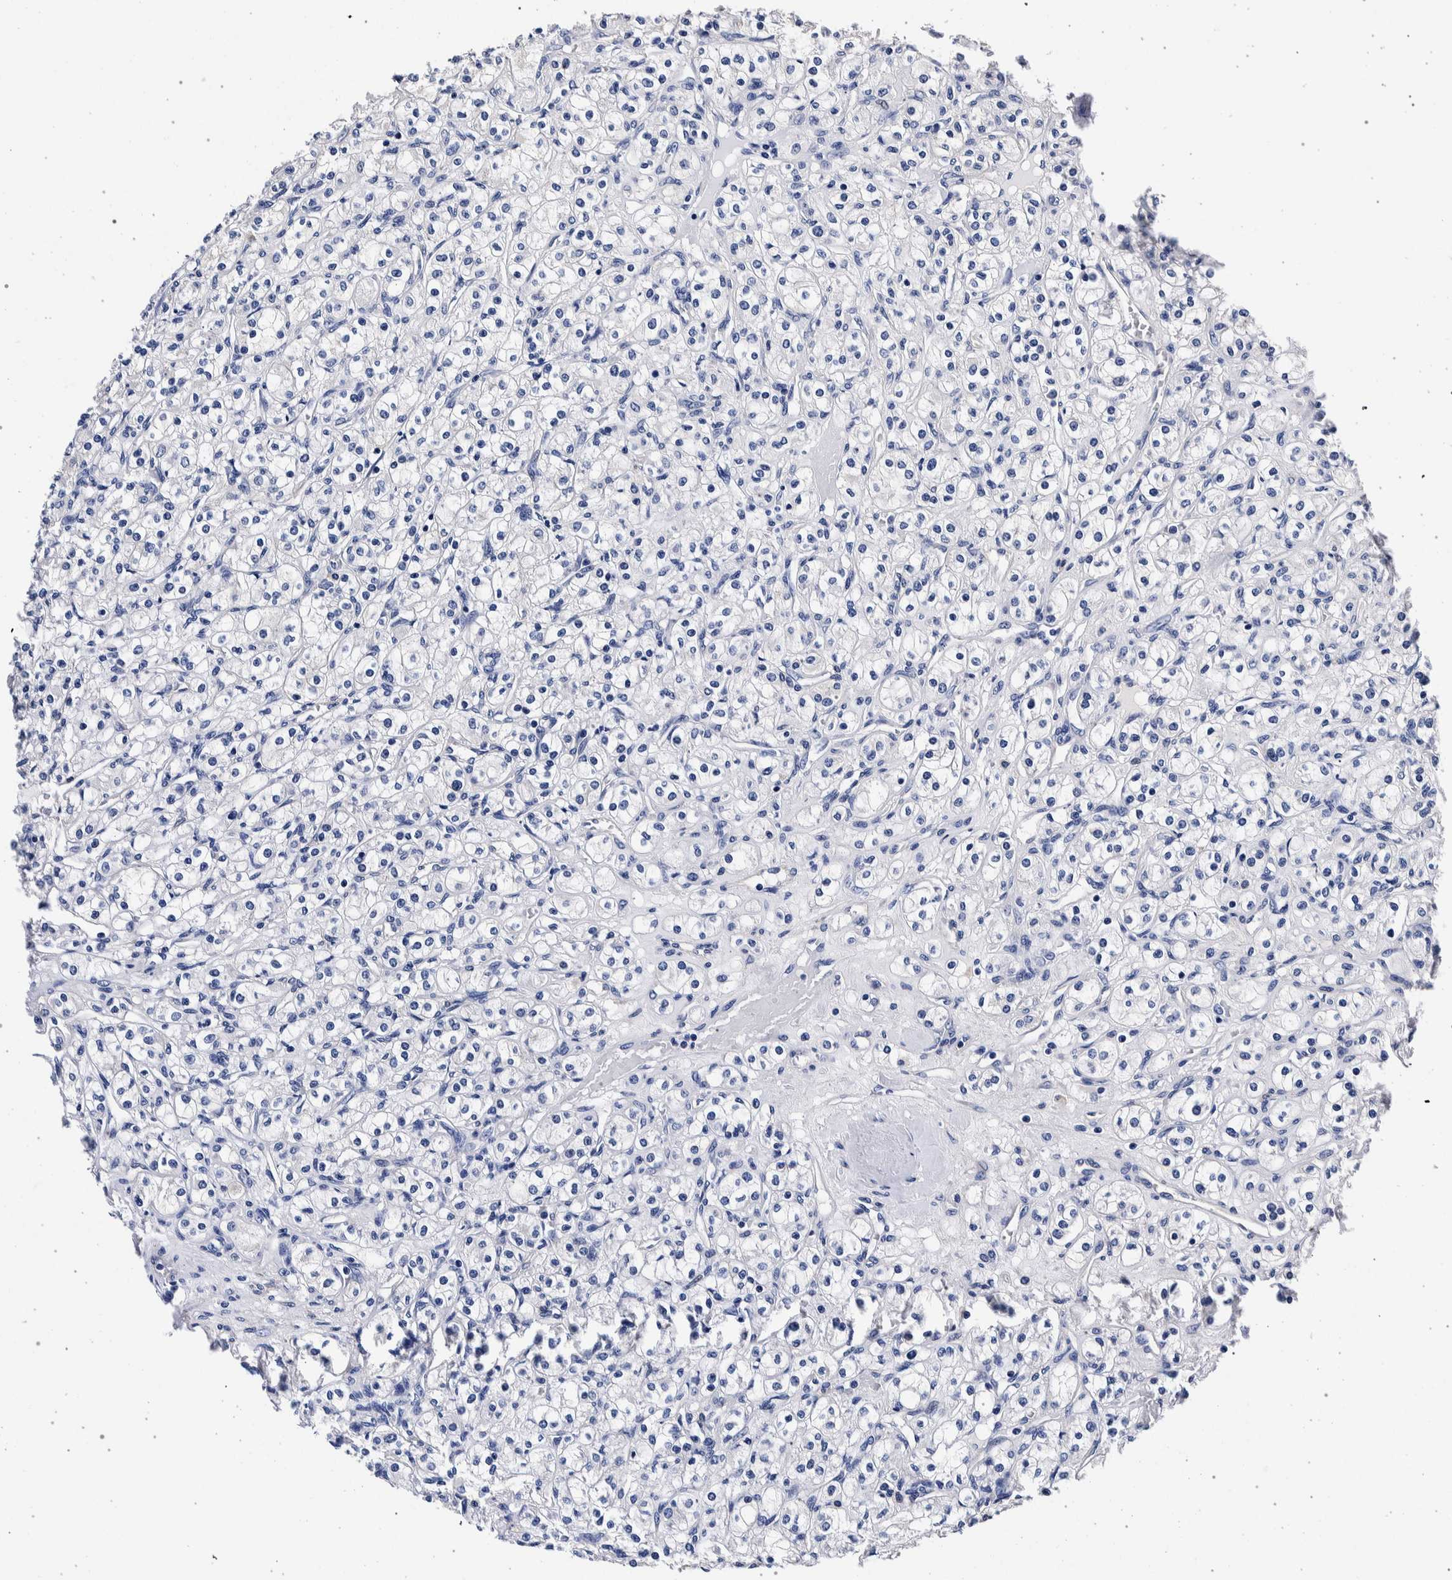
{"staining": {"intensity": "negative", "quantity": "none", "location": "none"}, "tissue": "renal cancer", "cell_type": "Tumor cells", "image_type": "cancer", "snomed": [{"axis": "morphology", "description": "Adenocarcinoma, NOS"}, {"axis": "topography", "description": "Kidney"}], "caption": "DAB immunohistochemical staining of adenocarcinoma (renal) shows no significant positivity in tumor cells.", "gene": "NIBAN2", "patient": {"sex": "male", "age": 77}}